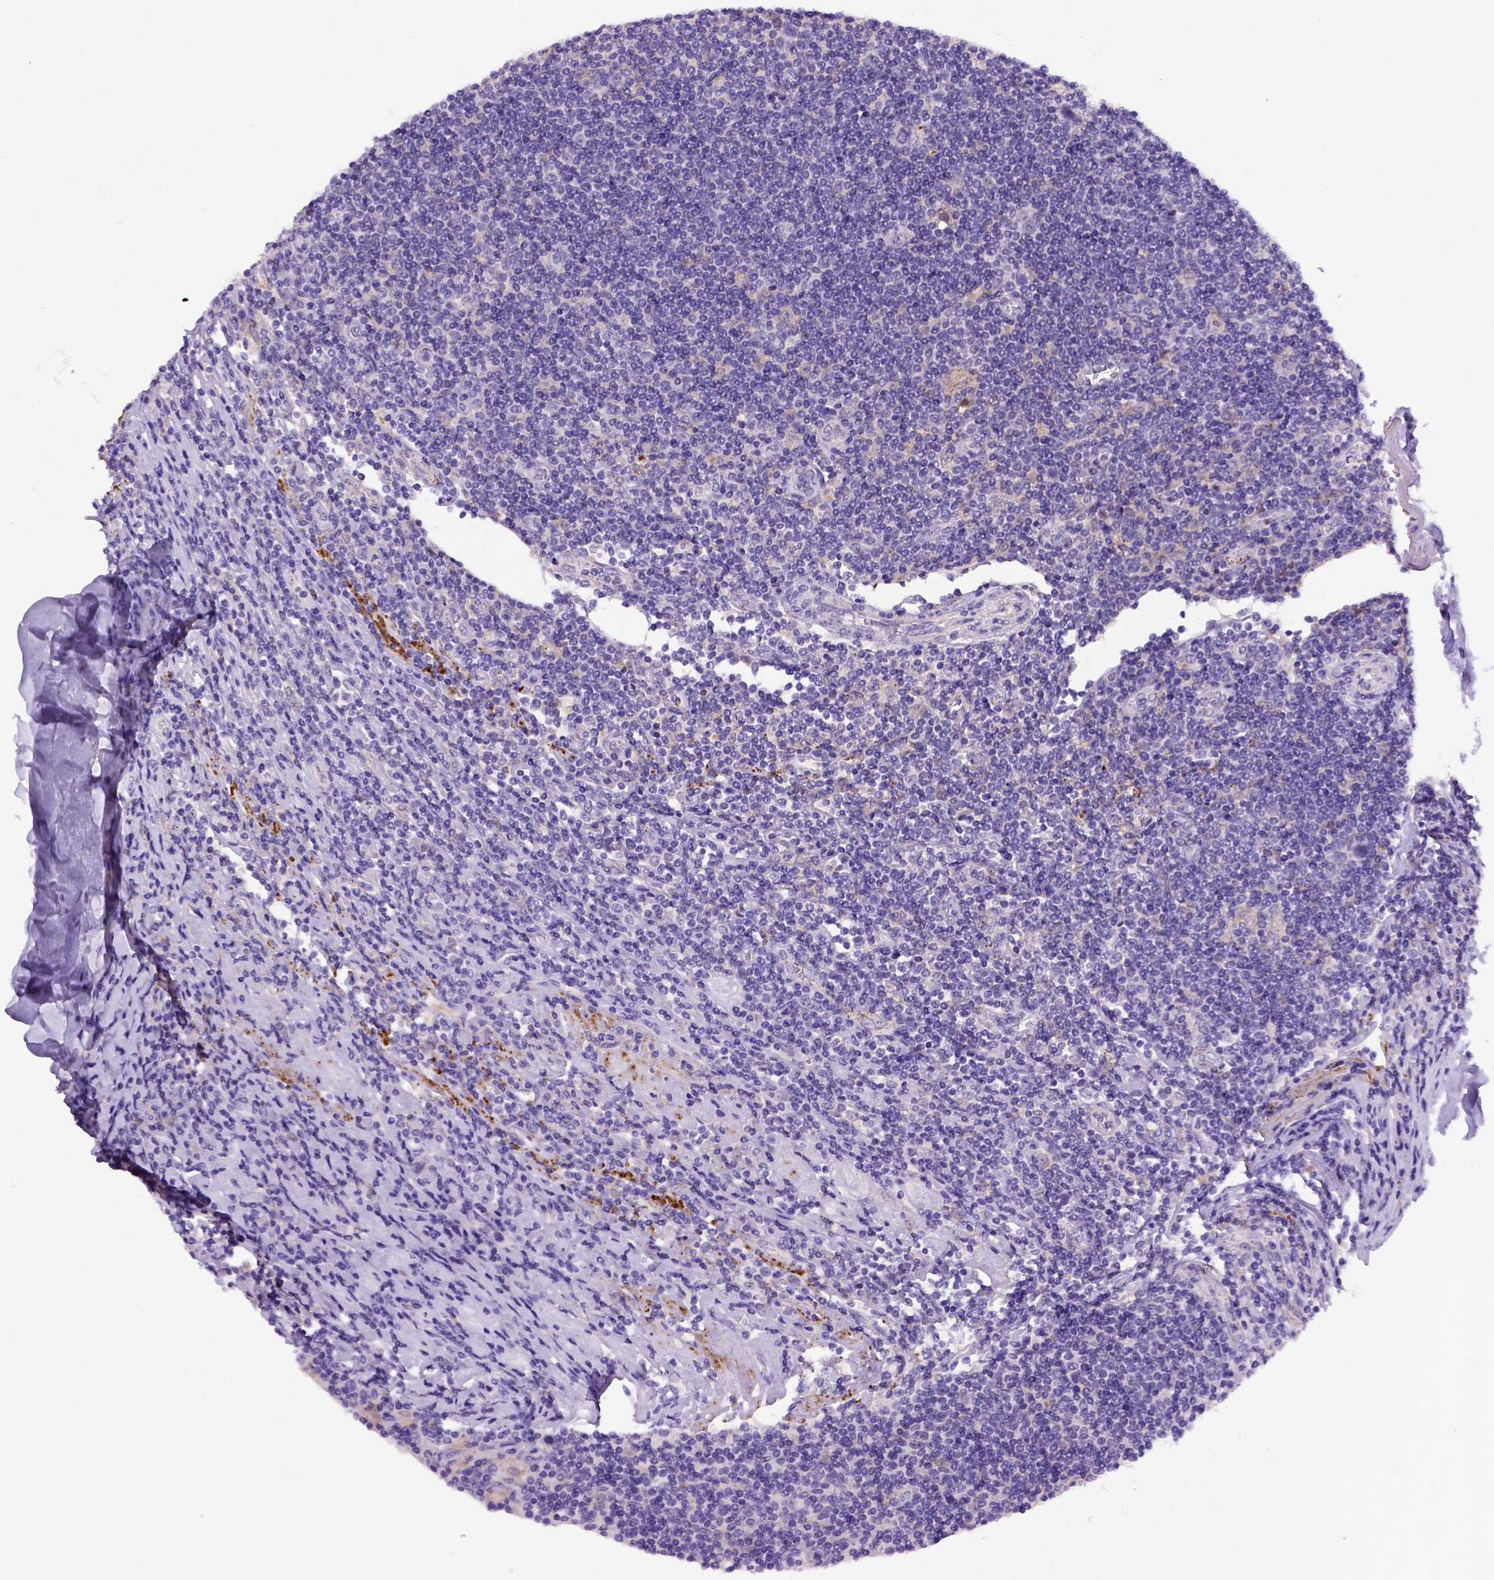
{"staining": {"intensity": "negative", "quantity": "none", "location": "none"}, "tissue": "lymphoma", "cell_type": "Tumor cells", "image_type": "cancer", "snomed": [{"axis": "morphology", "description": "Hodgkin's disease, NOS"}, {"axis": "topography", "description": "Lymph node"}], "caption": "A high-resolution micrograph shows immunohistochemistry staining of Hodgkin's disease, which reveals no significant expression in tumor cells.", "gene": "ADAM12", "patient": {"sex": "male", "age": 40}}